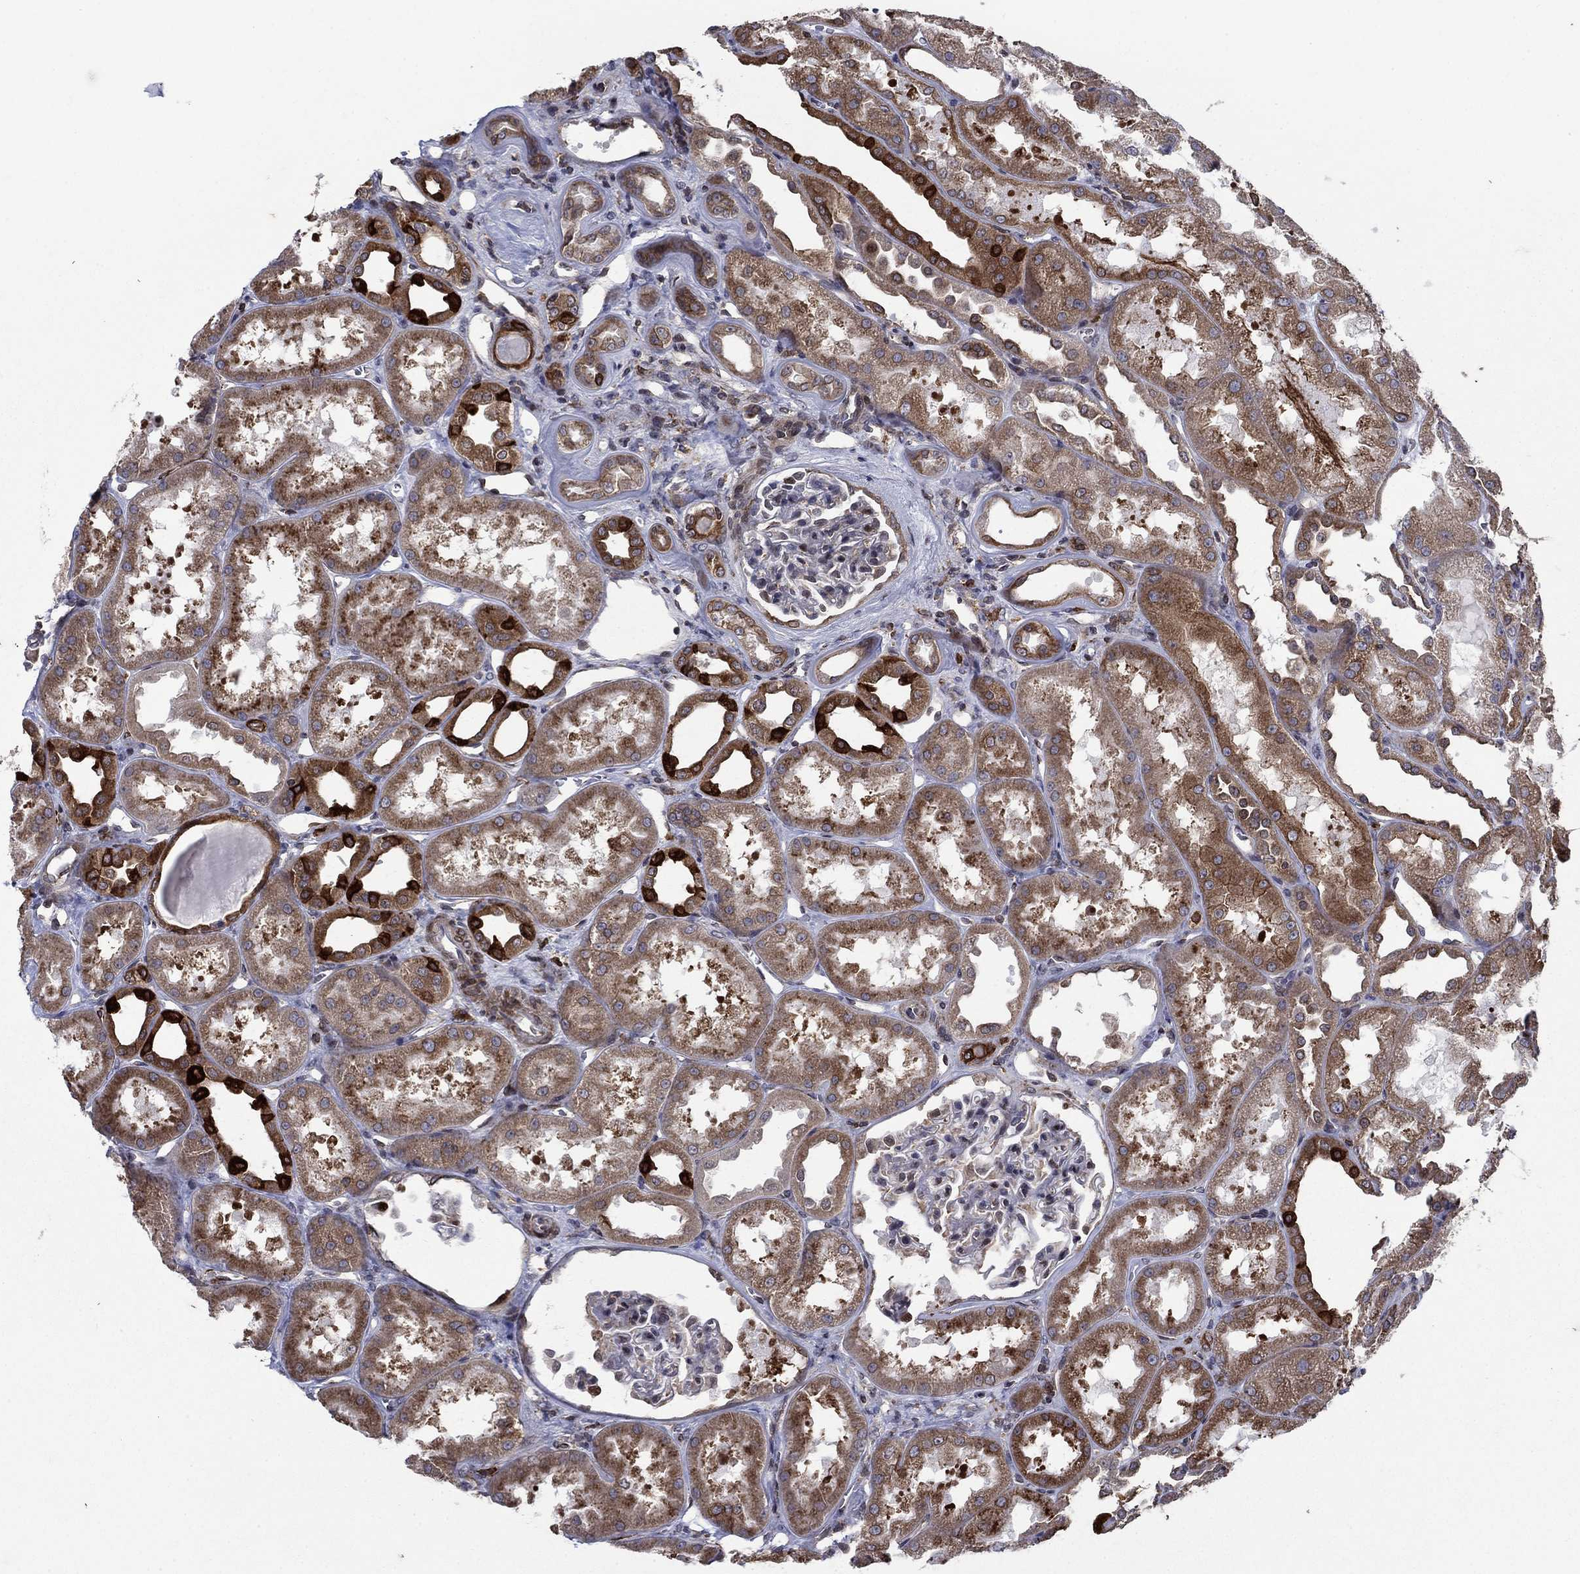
{"staining": {"intensity": "moderate", "quantity": "<25%", "location": "cytoplasmic/membranous"}, "tissue": "kidney", "cell_type": "Cells in glomeruli", "image_type": "normal", "snomed": [{"axis": "morphology", "description": "Normal tissue, NOS"}, {"axis": "topography", "description": "Kidney"}], "caption": "IHC image of benign kidney: human kidney stained using immunohistochemistry (IHC) demonstrates low levels of moderate protein expression localized specifically in the cytoplasmic/membranous of cells in glomeruli, appearing as a cytoplasmic/membranous brown color.", "gene": "DHRS7", "patient": {"sex": "male", "age": 61}}